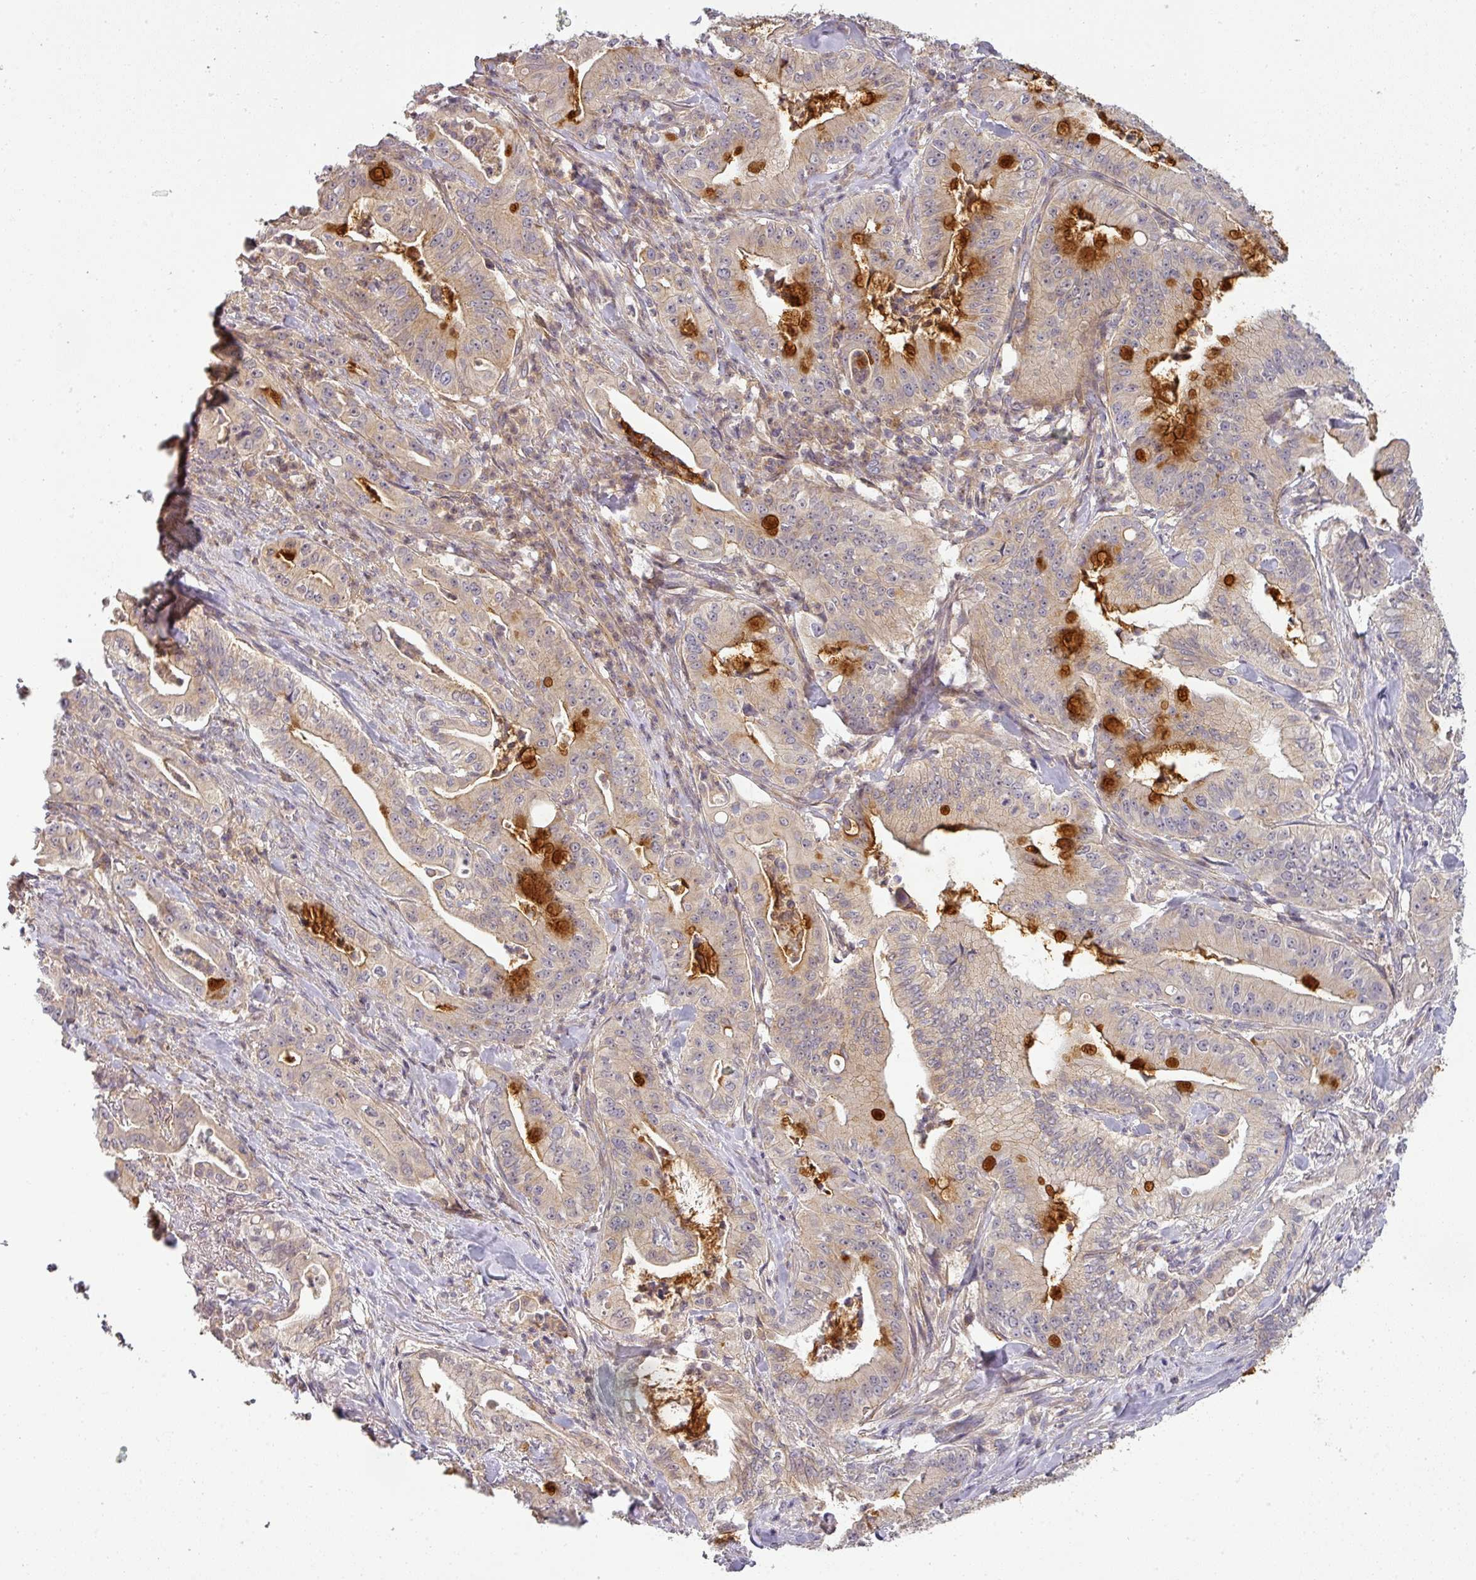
{"staining": {"intensity": "moderate", "quantity": "<25%", "location": "cytoplasmic/membranous"}, "tissue": "pancreatic cancer", "cell_type": "Tumor cells", "image_type": "cancer", "snomed": [{"axis": "morphology", "description": "Adenocarcinoma, NOS"}, {"axis": "topography", "description": "Pancreas"}], "caption": "A brown stain labels moderate cytoplasmic/membranous expression of a protein in human pancreatic cancer tumor cells.", "gene": "NIN", "patient": {"sex": "male", "age": 71}}